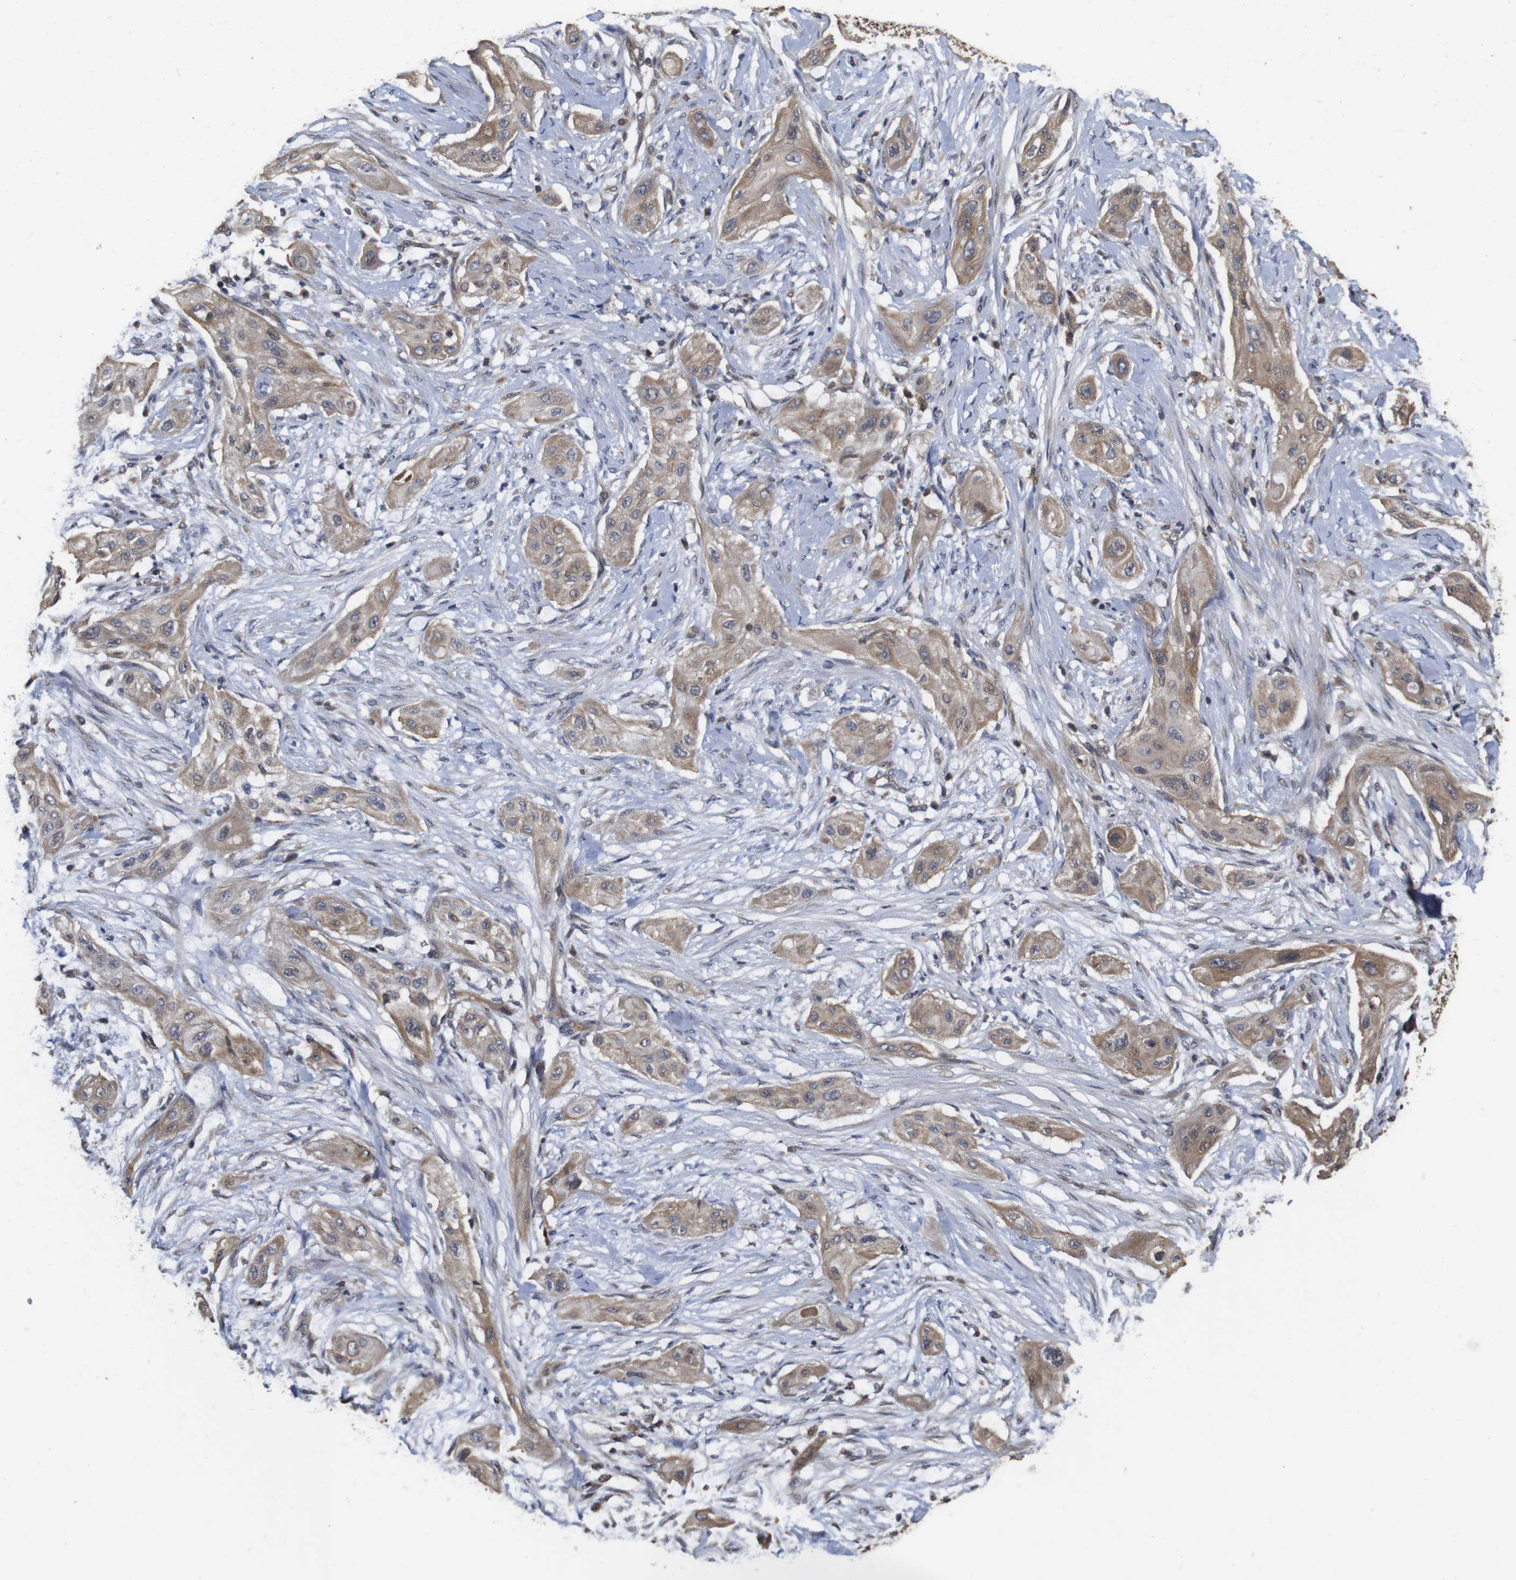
{"staining": {"intensity": "weak", "quantity": ">75%", "location": "cytoplasmic/membranous"}, "tissue": "lung cancer", "cell_type": "Tumor cells", "image_type": "cancer", "snomed": [{"axis": "morphology", "description": "Squamous cell carcinoma, NOS"}, {"axis": "topography", "description": "Lung"}], "caption": "Lung cancer (squamous cell carcinoma) stained with a brown dye demonstrates weak cytoplasmic/membranous positive staining in about >75% of tumor cells.", "gene": "PTPN14", "patient": {"sex": "female", "age": 47}}